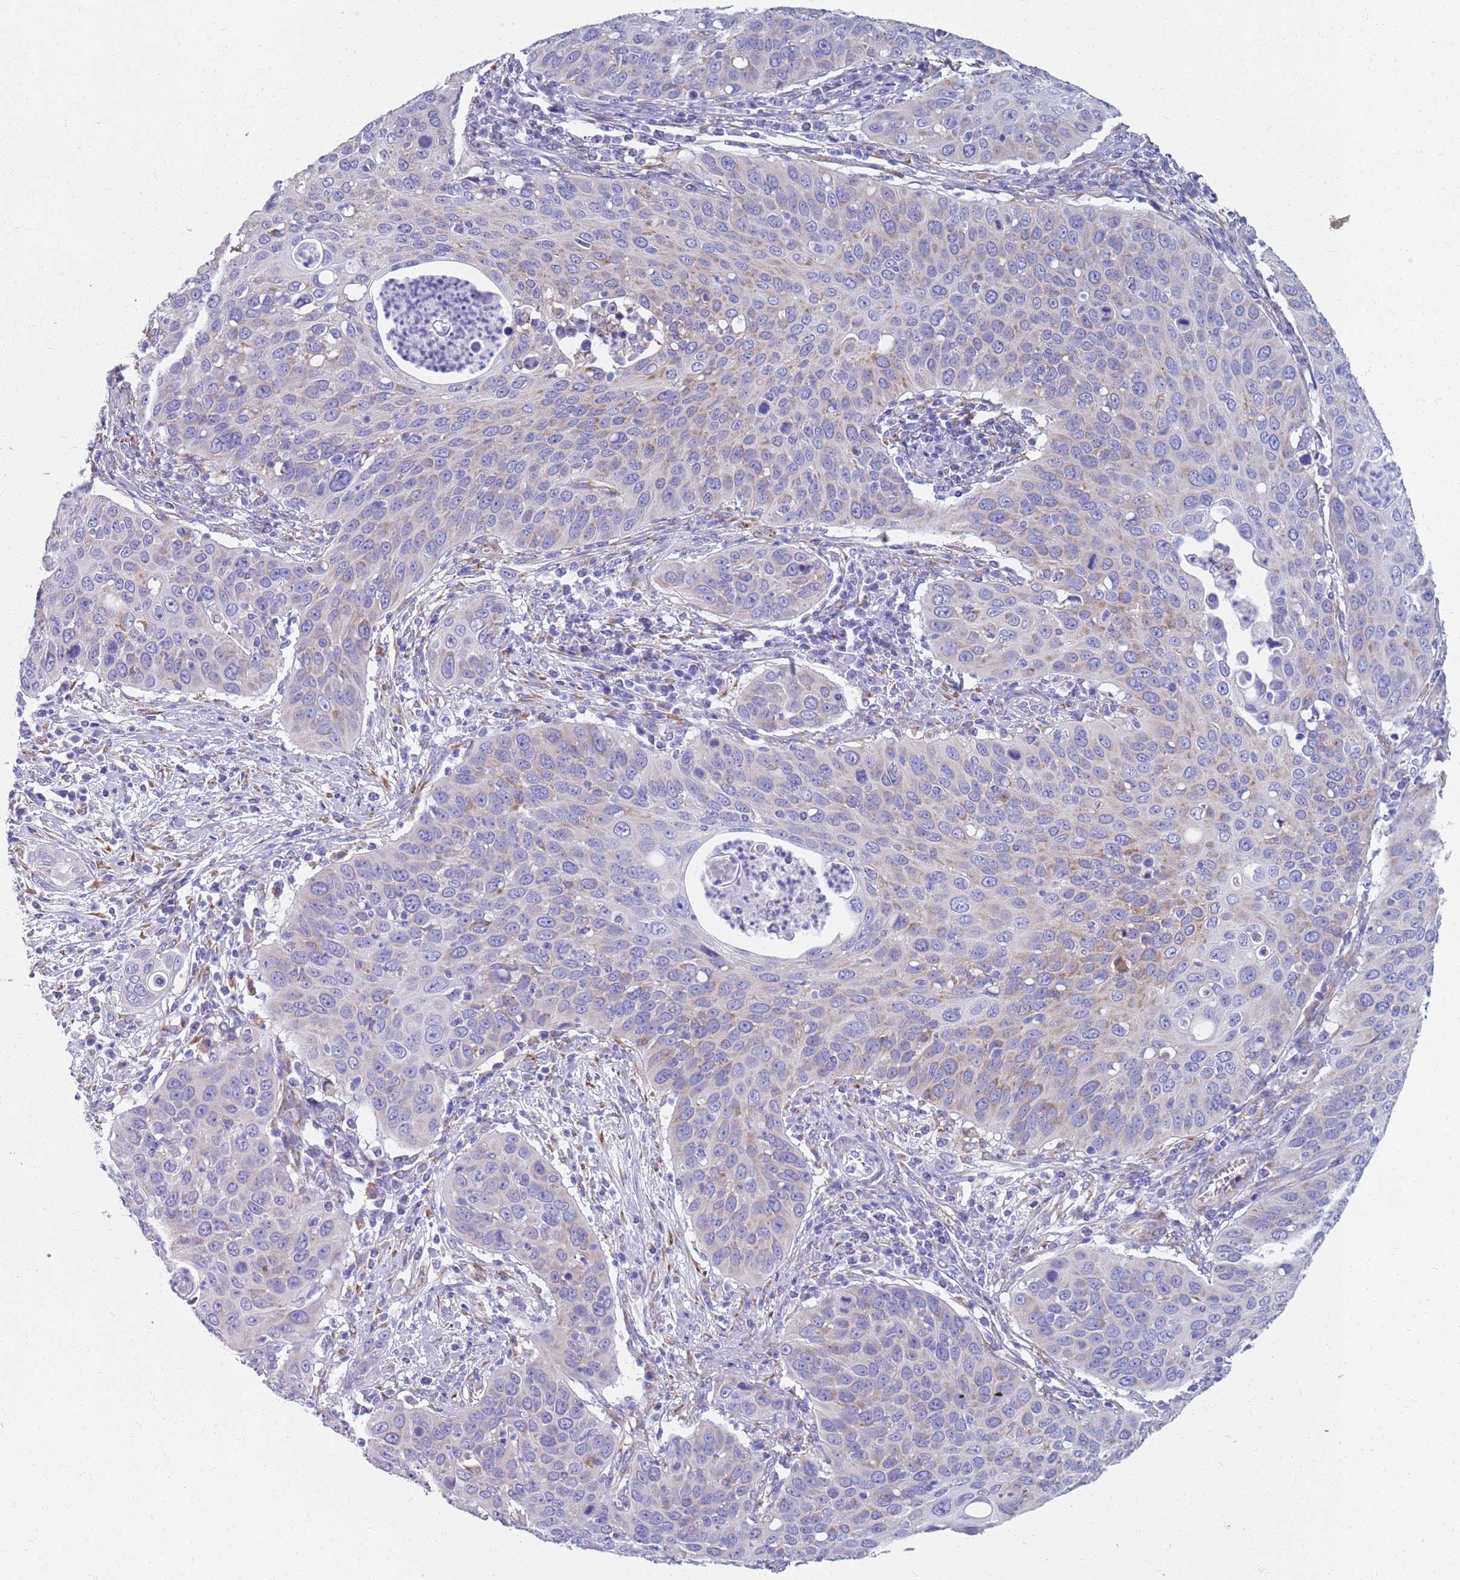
{"staining": {"intensity": "weak", "quantity": "<25%", "location": "cytoplasmic/membranous"}, "tissue": "cervical cancer", "cell_type": "Tumor cells", "image_type": "cancer", "snomed": [{"axis": "morphology", "description": "Squamous cell carcinoma, NOS"}, {"axis": "topography", "description": "Cervix"}], "caption": "Immunohistochemical staining of human cervical squamous cell carcinoma displays no significant positivity in tumor cells.", "gene": "PLOD1", "patient": {"sex": "female", "age": 36}}